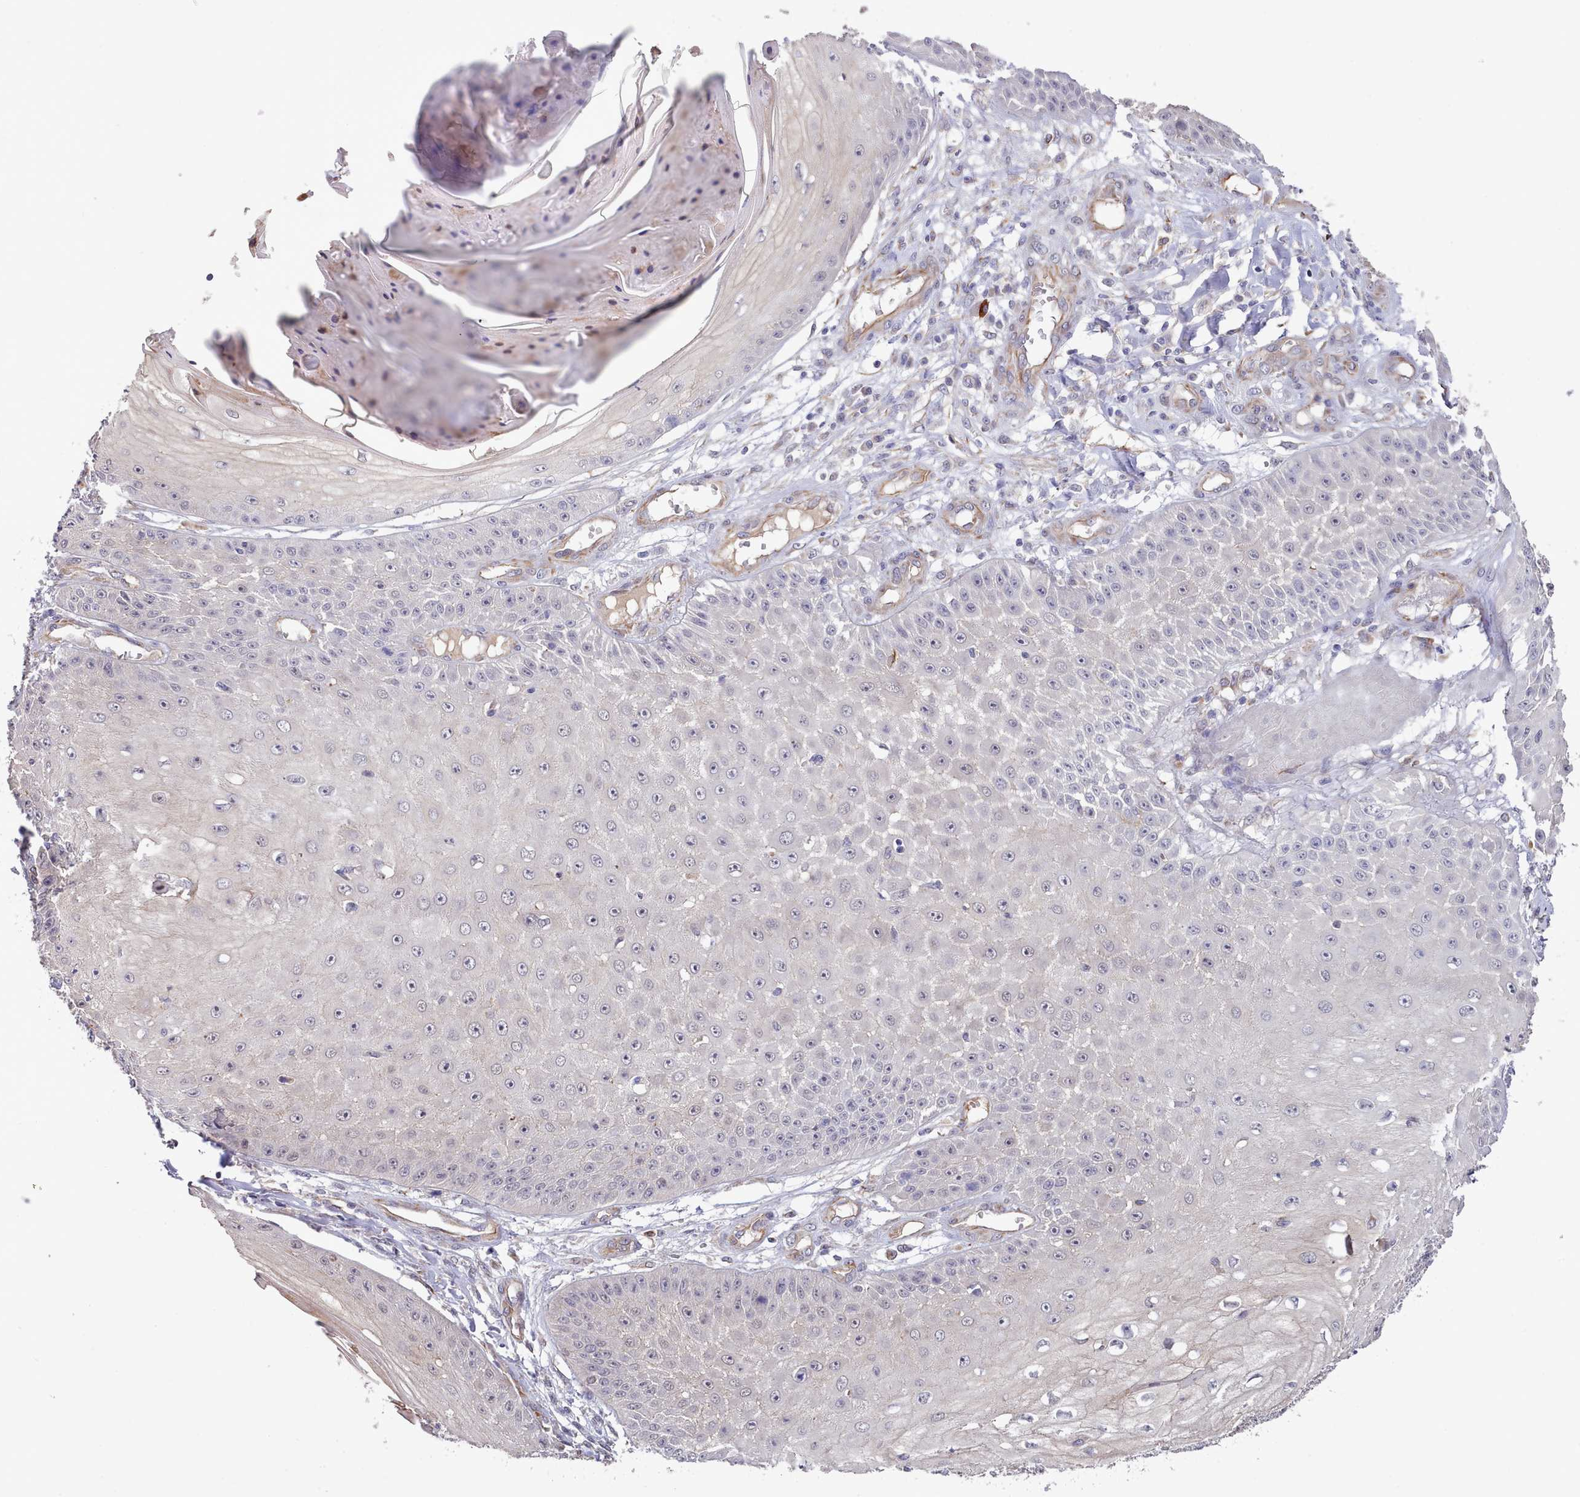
{"staining": {"intensity": "negative", "quantity": "none", "location": "none"}, "tissue": "skin cancer", "cell_type": "Tumor cells", "image_type": "cancer", "snomed": [{"axis": "morphology", "description": "Squamous cell carcinoma, NOS"}, {"axis": "topography", "description": "Skin"}], "caption": "This is a image of IHC staining of squamous cell carcinoma (skin), which shows no expression in tumor cells.", "gene": "ZC3H13", "patient": {"sex": "male", "age": 70}}